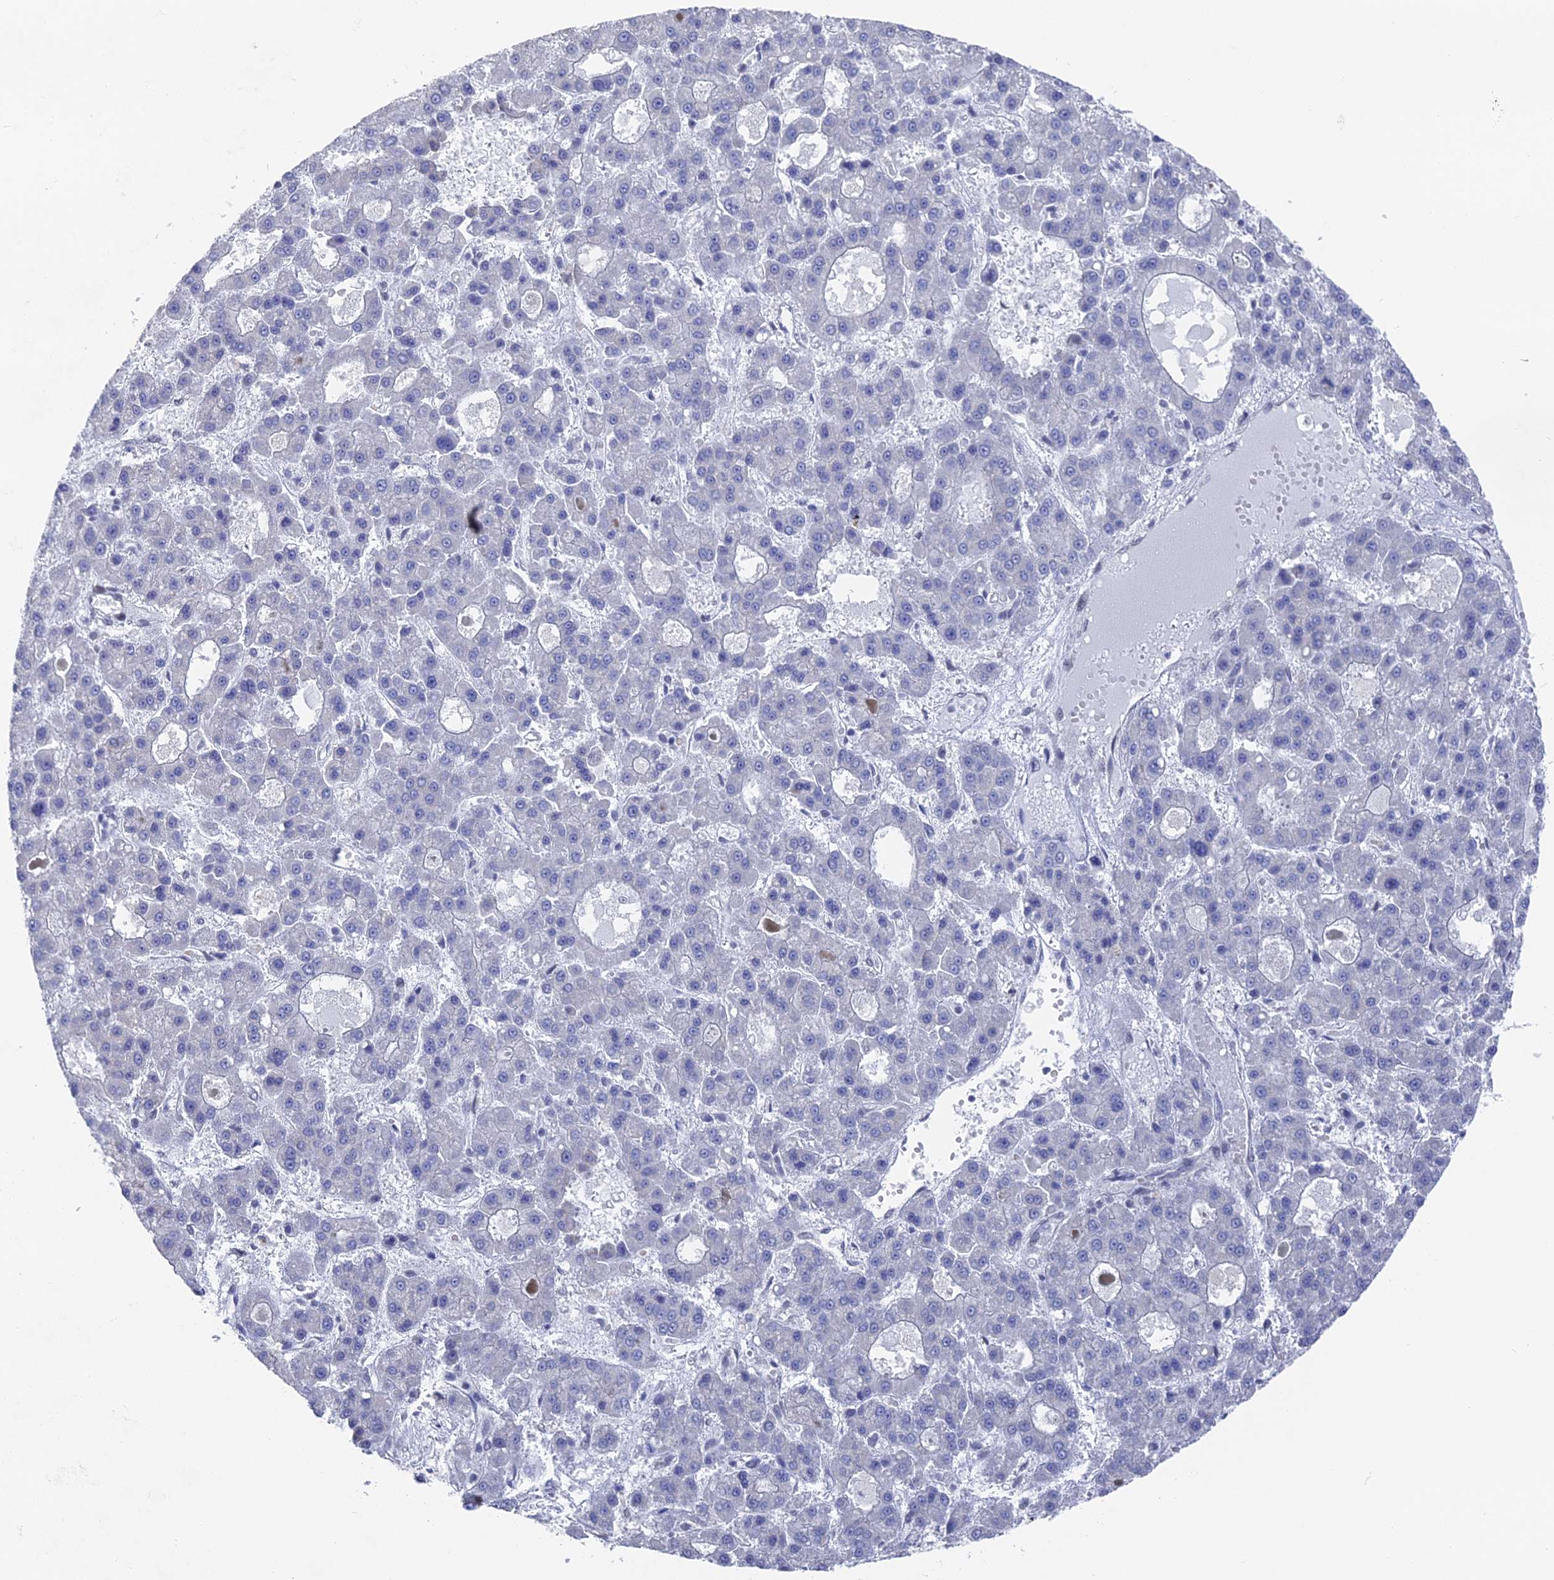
{"staining": {"intensity": "negative", "quantity": "none", "location": "none"}, "tissue": "liver cancer", "cell_type": "Tumor cells", "image_type": "cancer", "snomed": [{"axis": "morphology", "description": "Carcinoma, Hepatocellular, NOS"}, {"axis": "topography", "description": "Liver"}], "caption": "Immunohistochemistry image of liver hepatocellular carcinoma stained for a protein (brown), which reveals no expression in tumor cells.", "gene": "FHIP2A", "patient": {"sex": "male", "age": 70}}